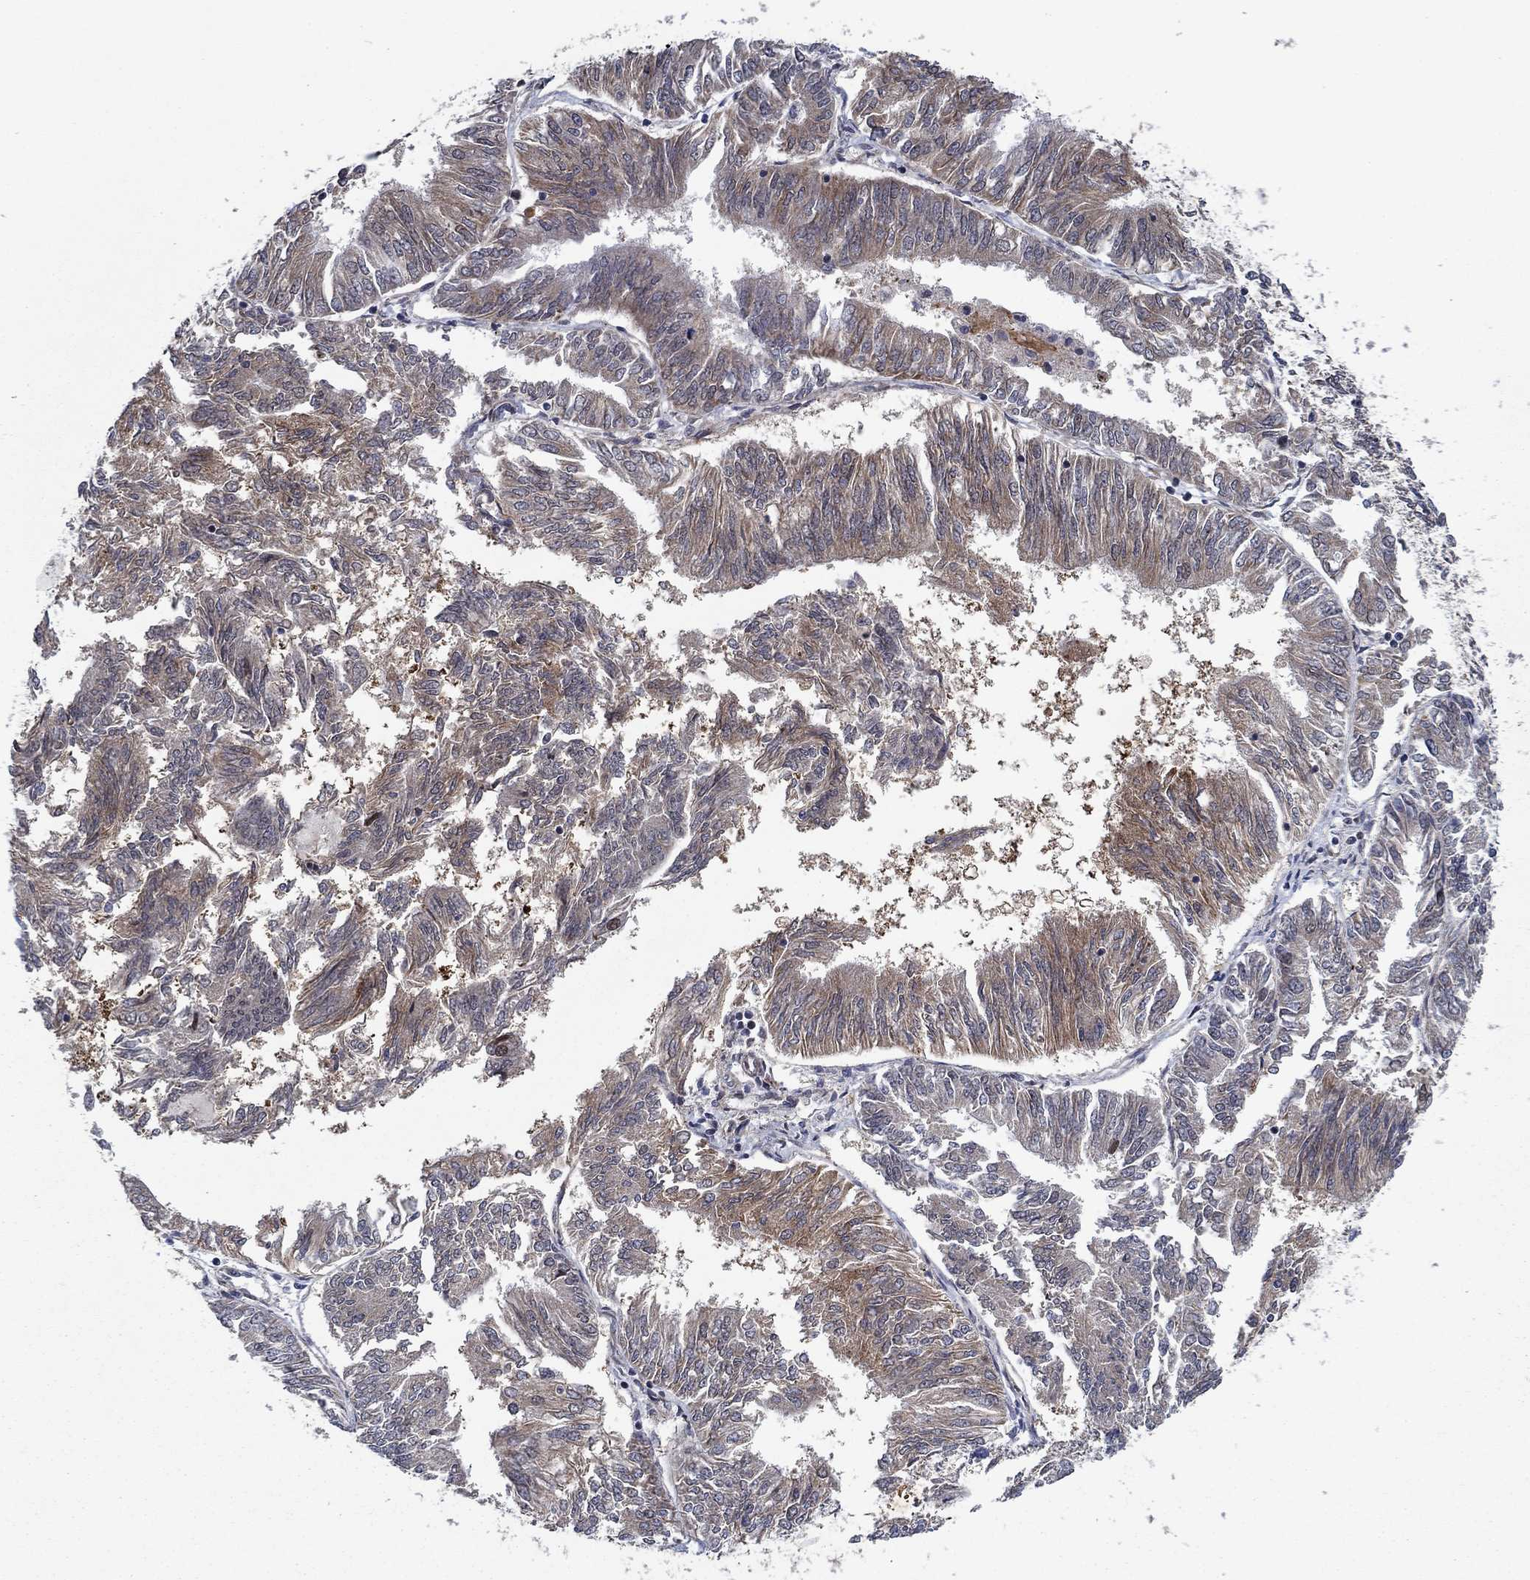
{"staining": {"intensity": "moderate", "quantity": "<25%", "location": "cytoplasmic/membranous"}, "tissue": "endometrial cancer", "cell_type": "Tumor cells", "image_type": "cancer", "snomed": [{"axis": "morphology", "description": "Adenocarcinoma, NOS"}, {"axis": "topography", "description": "Endometrium"}], "caption": "A brown stain labels moderate cytoplasmic/membranous staining of a protein in human adenocarcinoma (endometrial) tumor cells.", "gene": "PRICKLE4", "patient": {"sex": "female", "age": 58}}